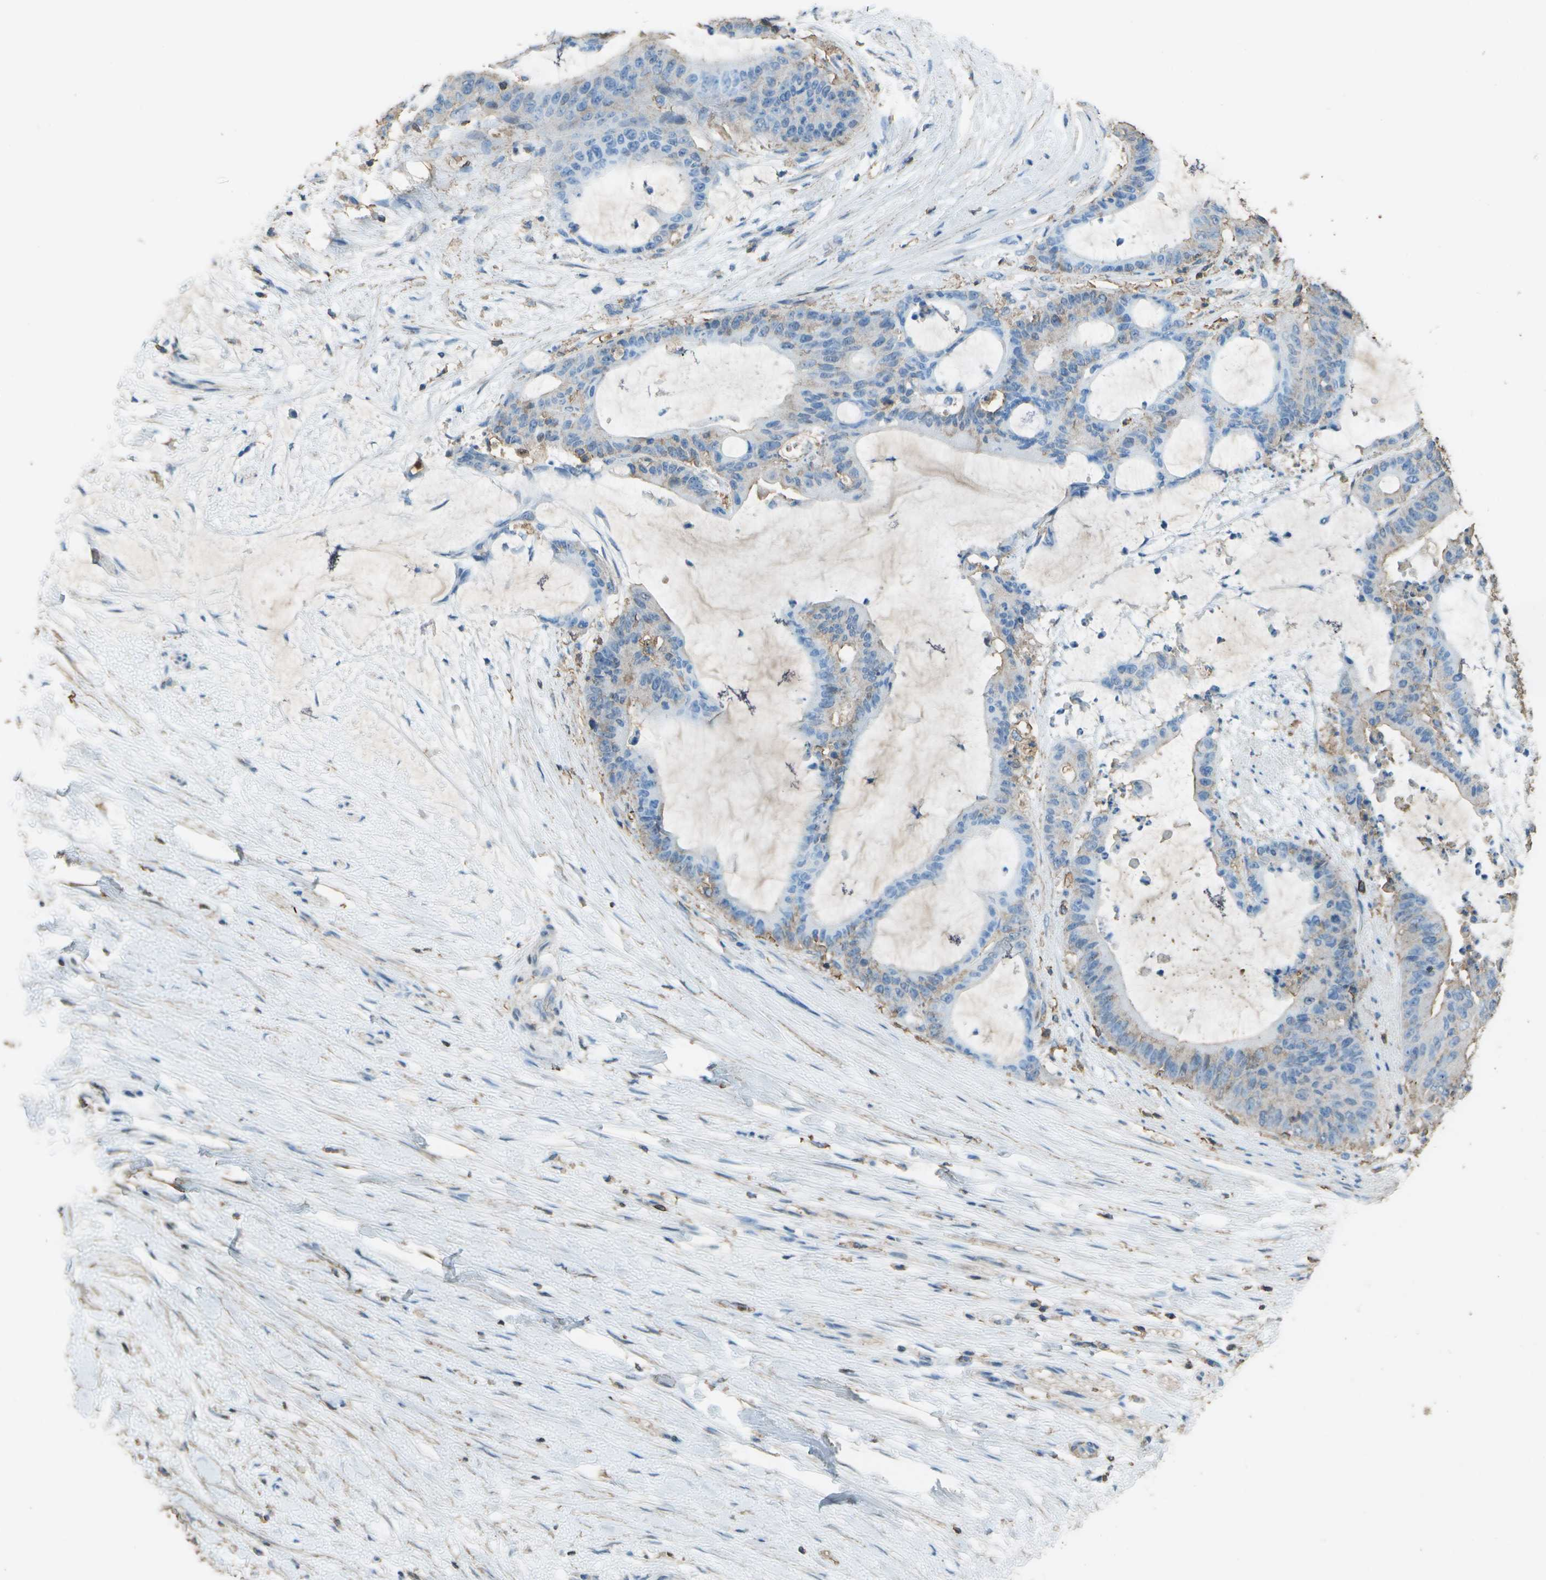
{"staining": {"intensity": "negative", "quantity": "none", "location": "none"}, "tissue": "liver cancer", "cell_type": "Tumor cells", "image_type": "cancer", "snomed": [{"axis": "morphology", "description": "Cholangiocarcinoma"}, {"axis": "topography", "description": "Liver"}], "caption": "Human cholangiocarcinoma (liver) stained for a protein using immunohistochemistry (IHC) demonstrates no expression in tumor cells.", "gene": "CYP4F11", "patient": {"sex": "female", "age": 73}}